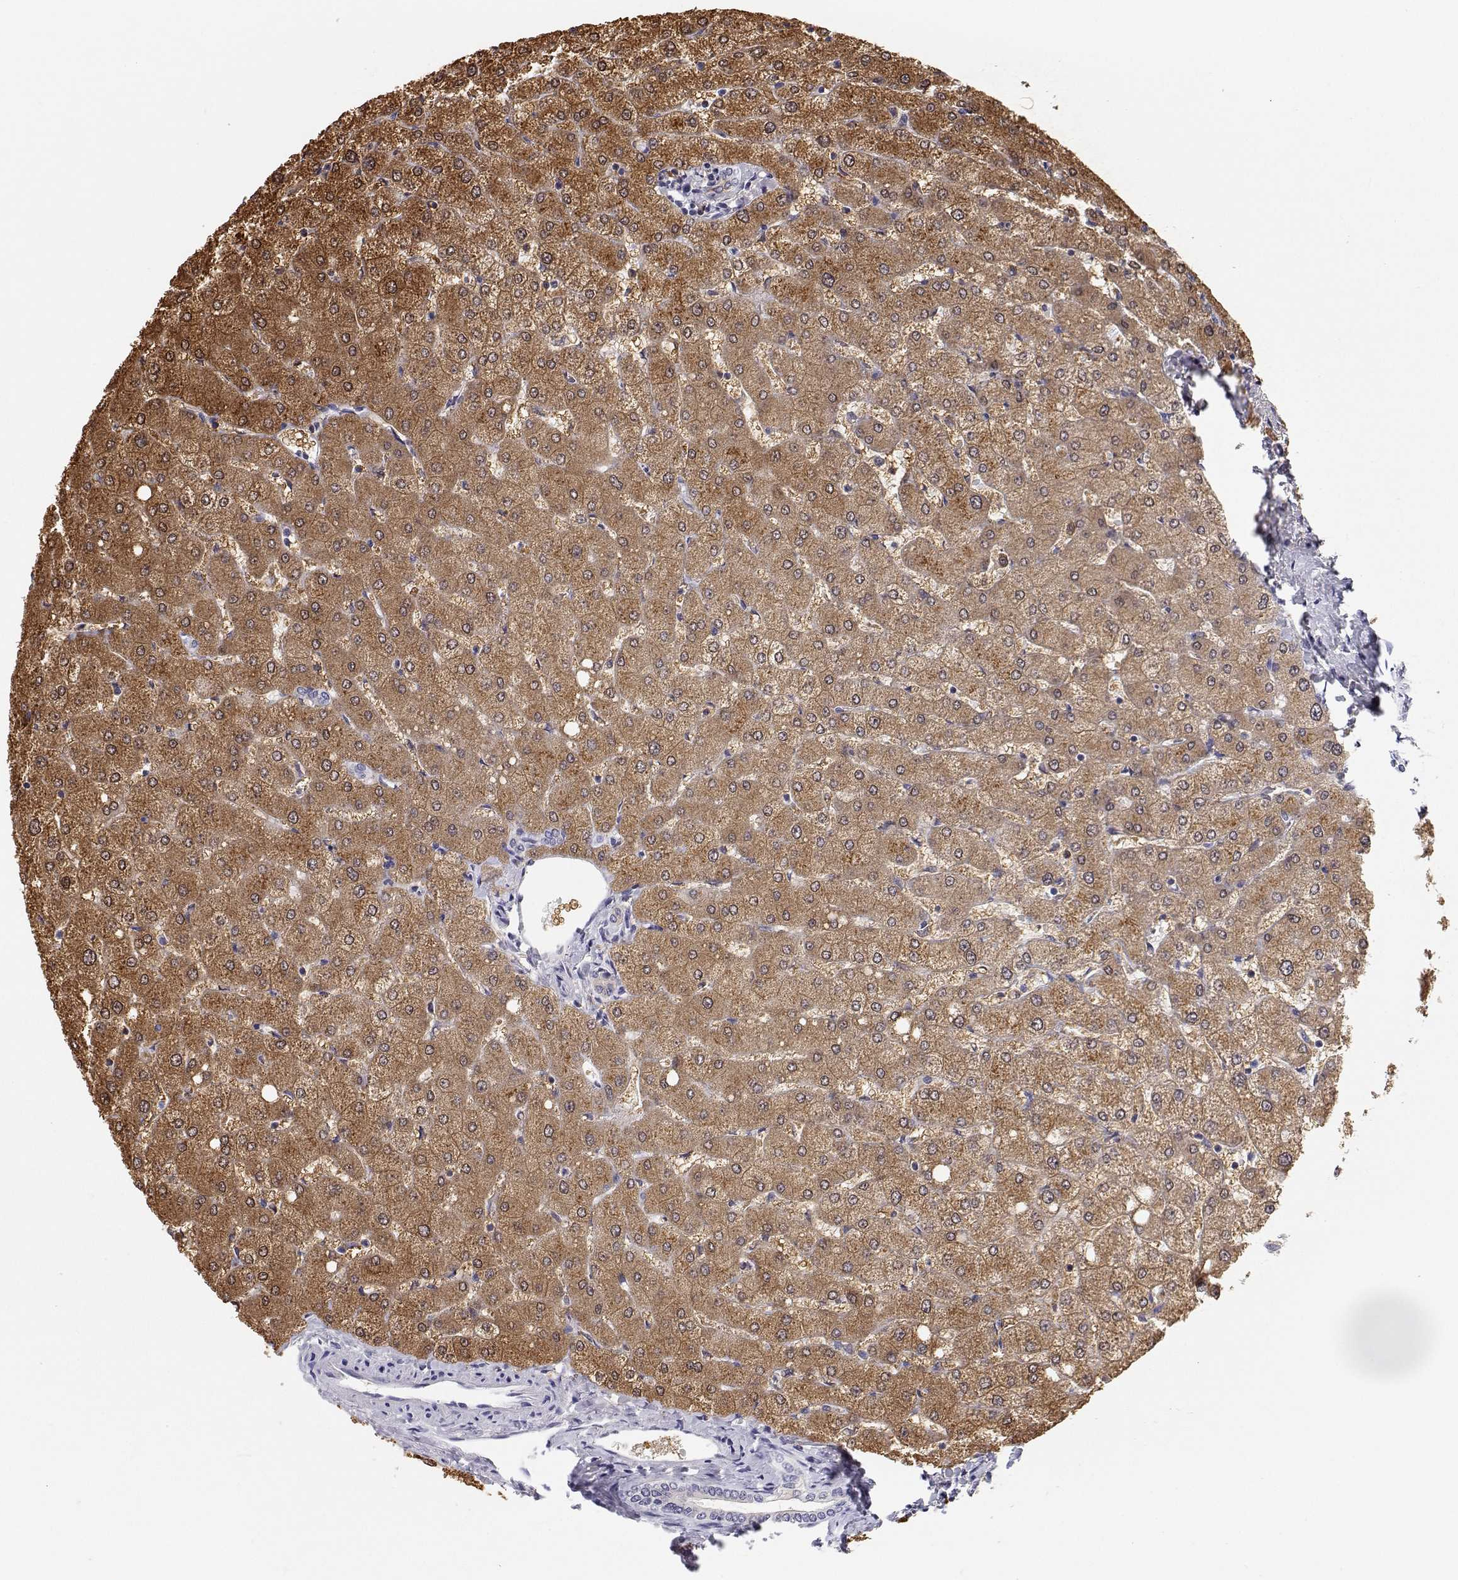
{"staining": {"intensity": "negative", "quantity": "none", "location": "none"}, "tissue": "liver", "cell_type": "Cholangiocytes", "image_type": "normal", "snomed": [{"axis": "morphology", "description": "Normal tissue, NOS"}, {"axis": "topography", "description": "Liver"}], "caption": "Cholangiocytes are negative for protein expression in benign human liver. (Brightfield microscopy of DAB IHC at high magnification).", "gene": "BHMT", "patient": {"sex": "female", "age": 54}}